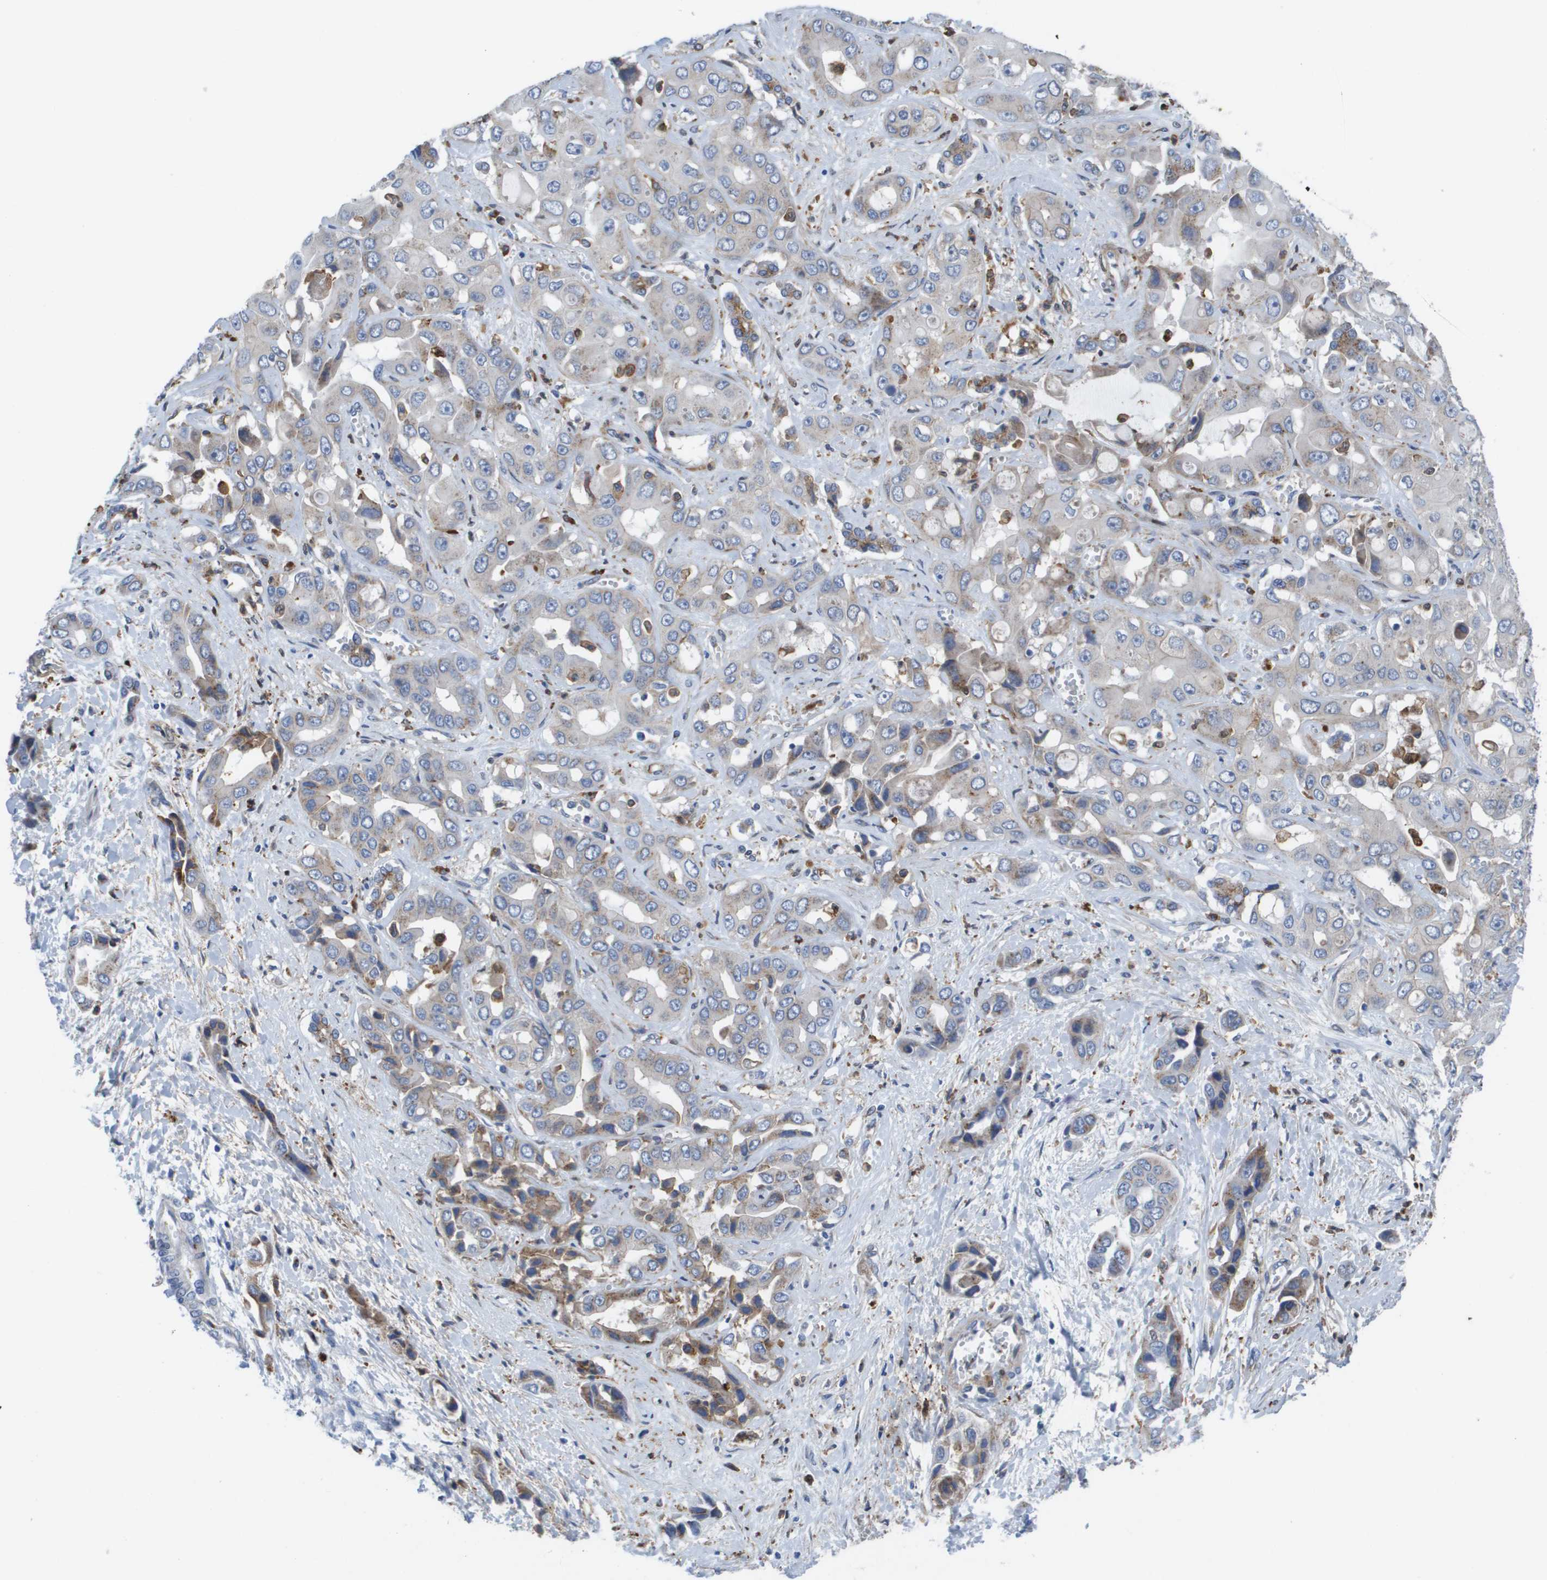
{"staining": {"intensity": "moderate", "quantity": "<25%", "location": "cytoplasmic/membranous"}, "tissue": "liver cancer", "cell_type": "Tumor cells", "image_type": "cancer", "snomed": [{"axis": "morphology", "description": "Cholangiocarcinoma"}, {"axis": "topography", "description": "Liver"}], "caption": "Approximately <25% of tumor cells in human liver cholangiocarcinoma demonstrate moderate cytoplasmic/membranous protein expression as visualized by brown immunohistochemical staining.", "gene": "SLC37A2", "patient": {"sex": "female", "age": 52}}